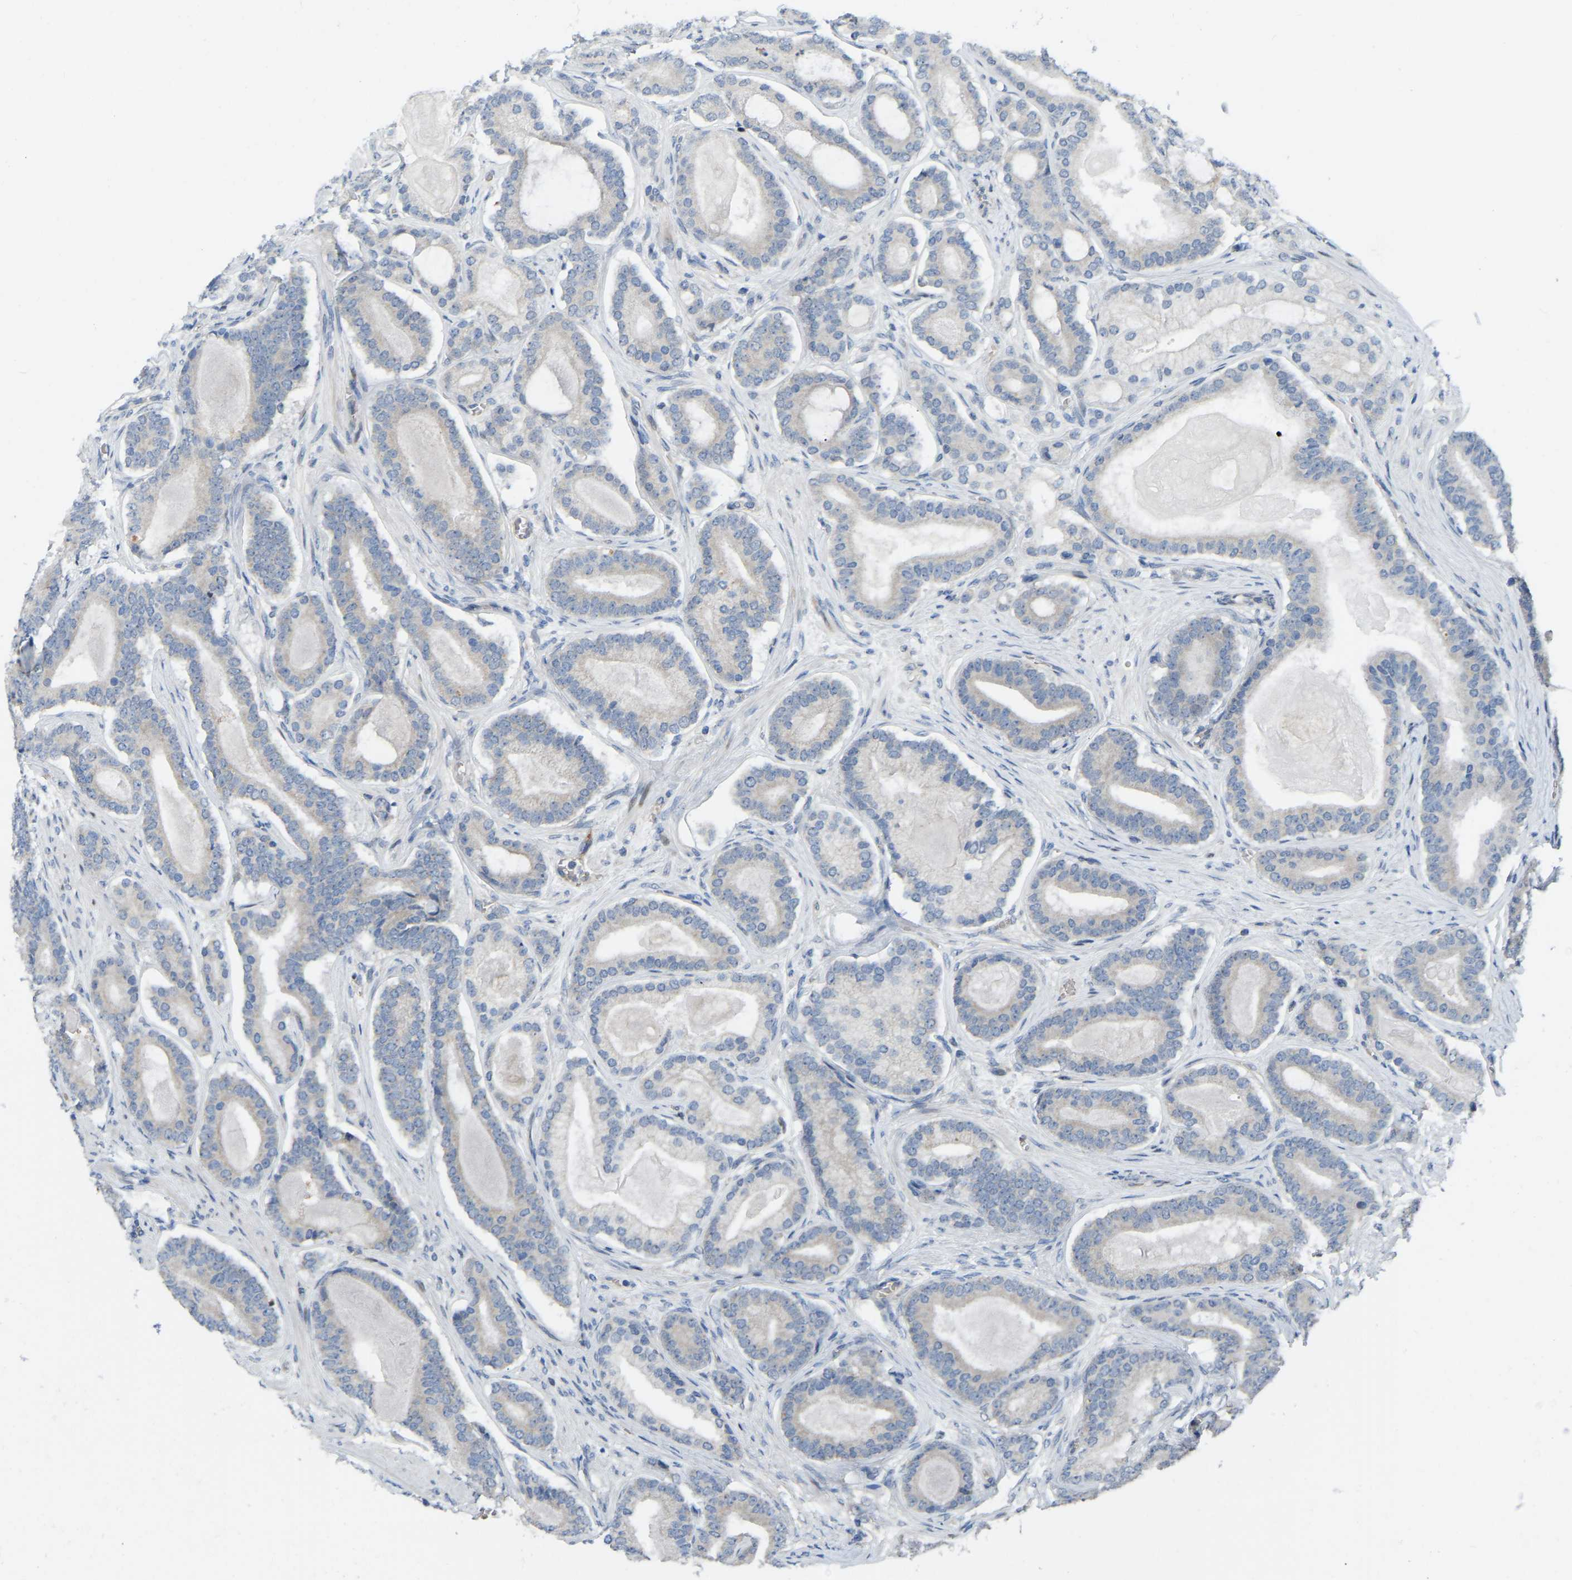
{"staining": {"intensity": "weak", "quantity": "<25%", "location": "cytoplasmic/membranous"}, "tissue": "prostate cancer", "cell_type": "Tumor cells", "image_type": "cancer", "snomed": [{"axis": "morphology", "description": "Adenocarcinoma, High grade"}, {"axis": "topography", "description": "Prostate"}], "caption": "Prostate cancer (high-grade adenocarcinoma) was stained to show a protein in brown. There is no significant staining in tumor cells.", "gene": "C21orf91", "patient": {"sex": "male", "age": 60}}